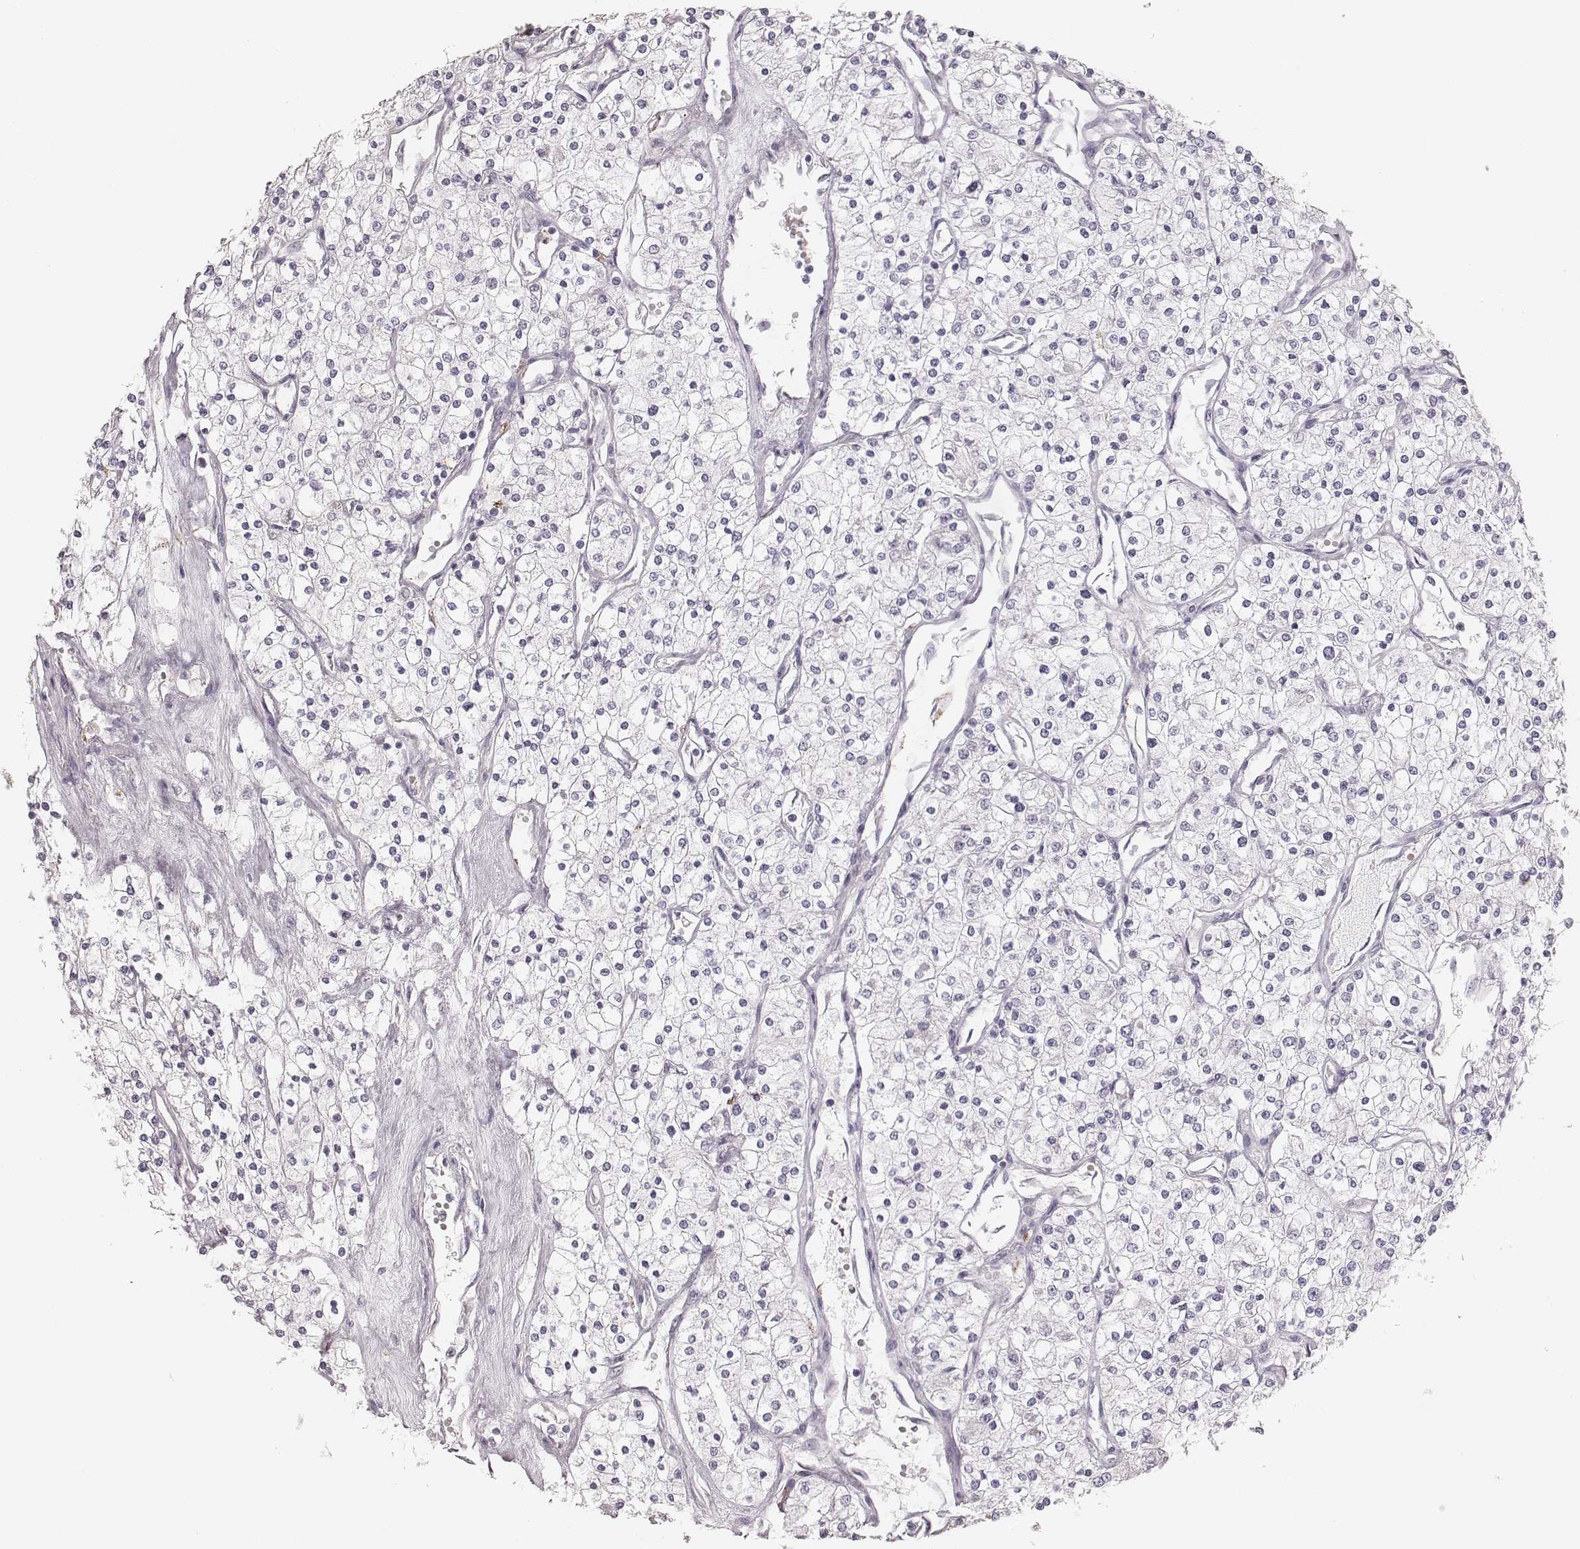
{"staining": {"intensity": "negative", "quantity": "none", "location": "none"}, "tissue": "renal cancer", "cell_type": "Tumor cells", "image_type": "cancer", "snomed": [{"axis": "morphology", "description": "Adenocarcinoma, NOS"}, {"axis": "topography", "description": "Kidney"}], "caption": "Human renal cancer (adenocarcinoma) stained for a protein using IHC exhibits no expression in tumor cells.", "gene": "TUFM", "patient": {"sex": "male", "age": 80}}